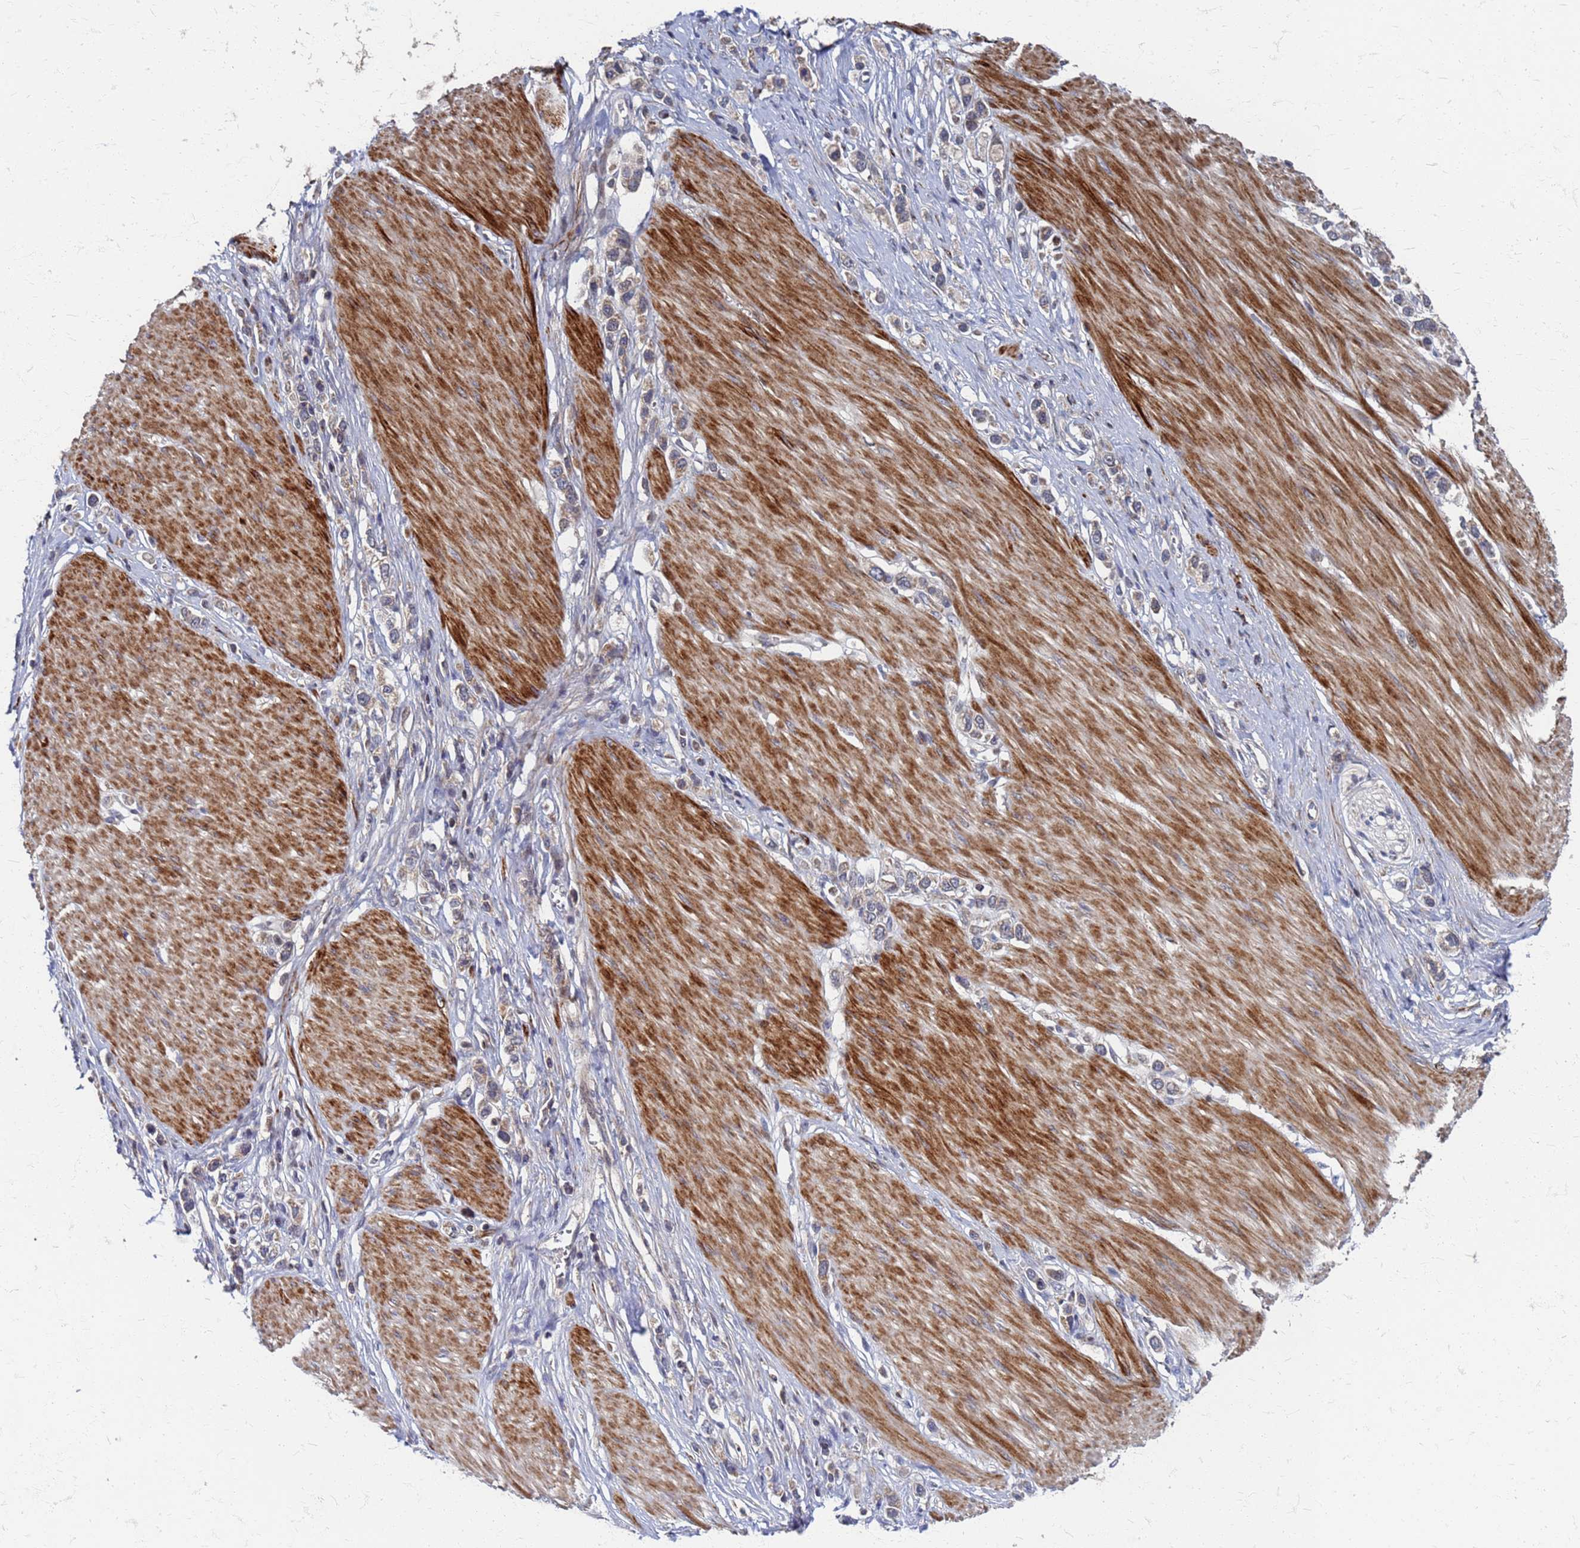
{"staining": {"intensity": "weak", "quantity": "25%-75%", "location": "cytoplasmic/membranous"}, "tissue": "stomach cancer", "cell_type": "Tumor cells", "image_type": "cancer", "snomed": [{"axis": "morphology", "description": "Adenocarcinoma, NOS"}, {"axis": "topography", "description": "Stomach"}], "caption": "This image reveals IHC staining of stomach cancer, with low weak cytoplasmic/membranous expression in about 25%-75% of tumor cells.", "gene": "ATPAF1", "patient": {"sex": "female", "age": 65}}